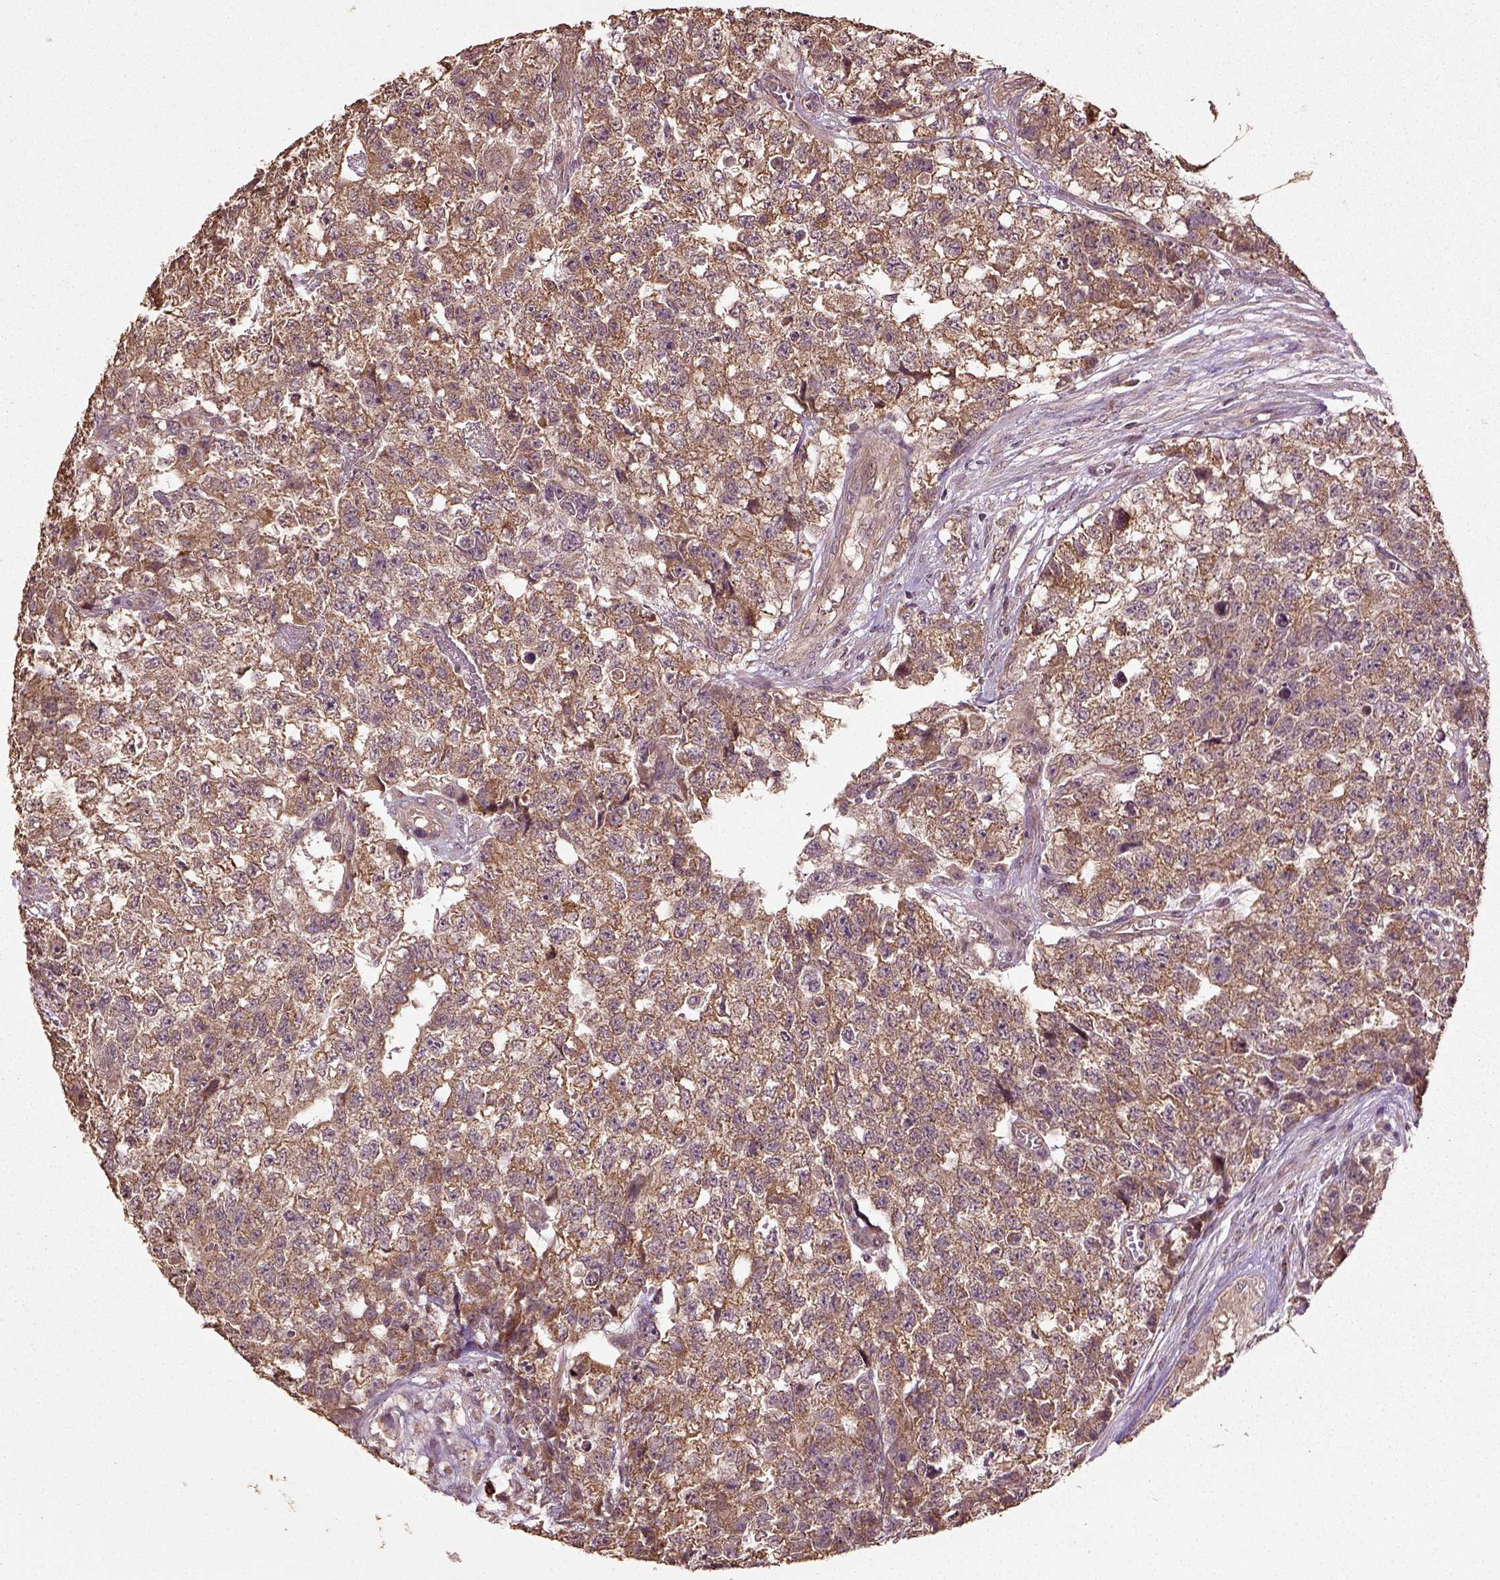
{"staining": {"intensity": "moderate", "quantity": ">75%", "location": "cytoplasmic/membranous"}, "tissue": "testis cancer", "cell_type": "Tumor cells", "image_type": "cancer", "snomed": [{"axis": "morphology", "description": "Seminoma, NOS"}, {"axis": "morphology", "description": "Carcinoma, Embryonal, NOS"}, {"axis": "topography", "description": "Testis"}], "caption": "Human seminoma (testis) stained with a protein marker exhibits moderate staining in tumor cells.", "gene": "ERV3-1", "patient": {"sex": "male", "age": 22}}